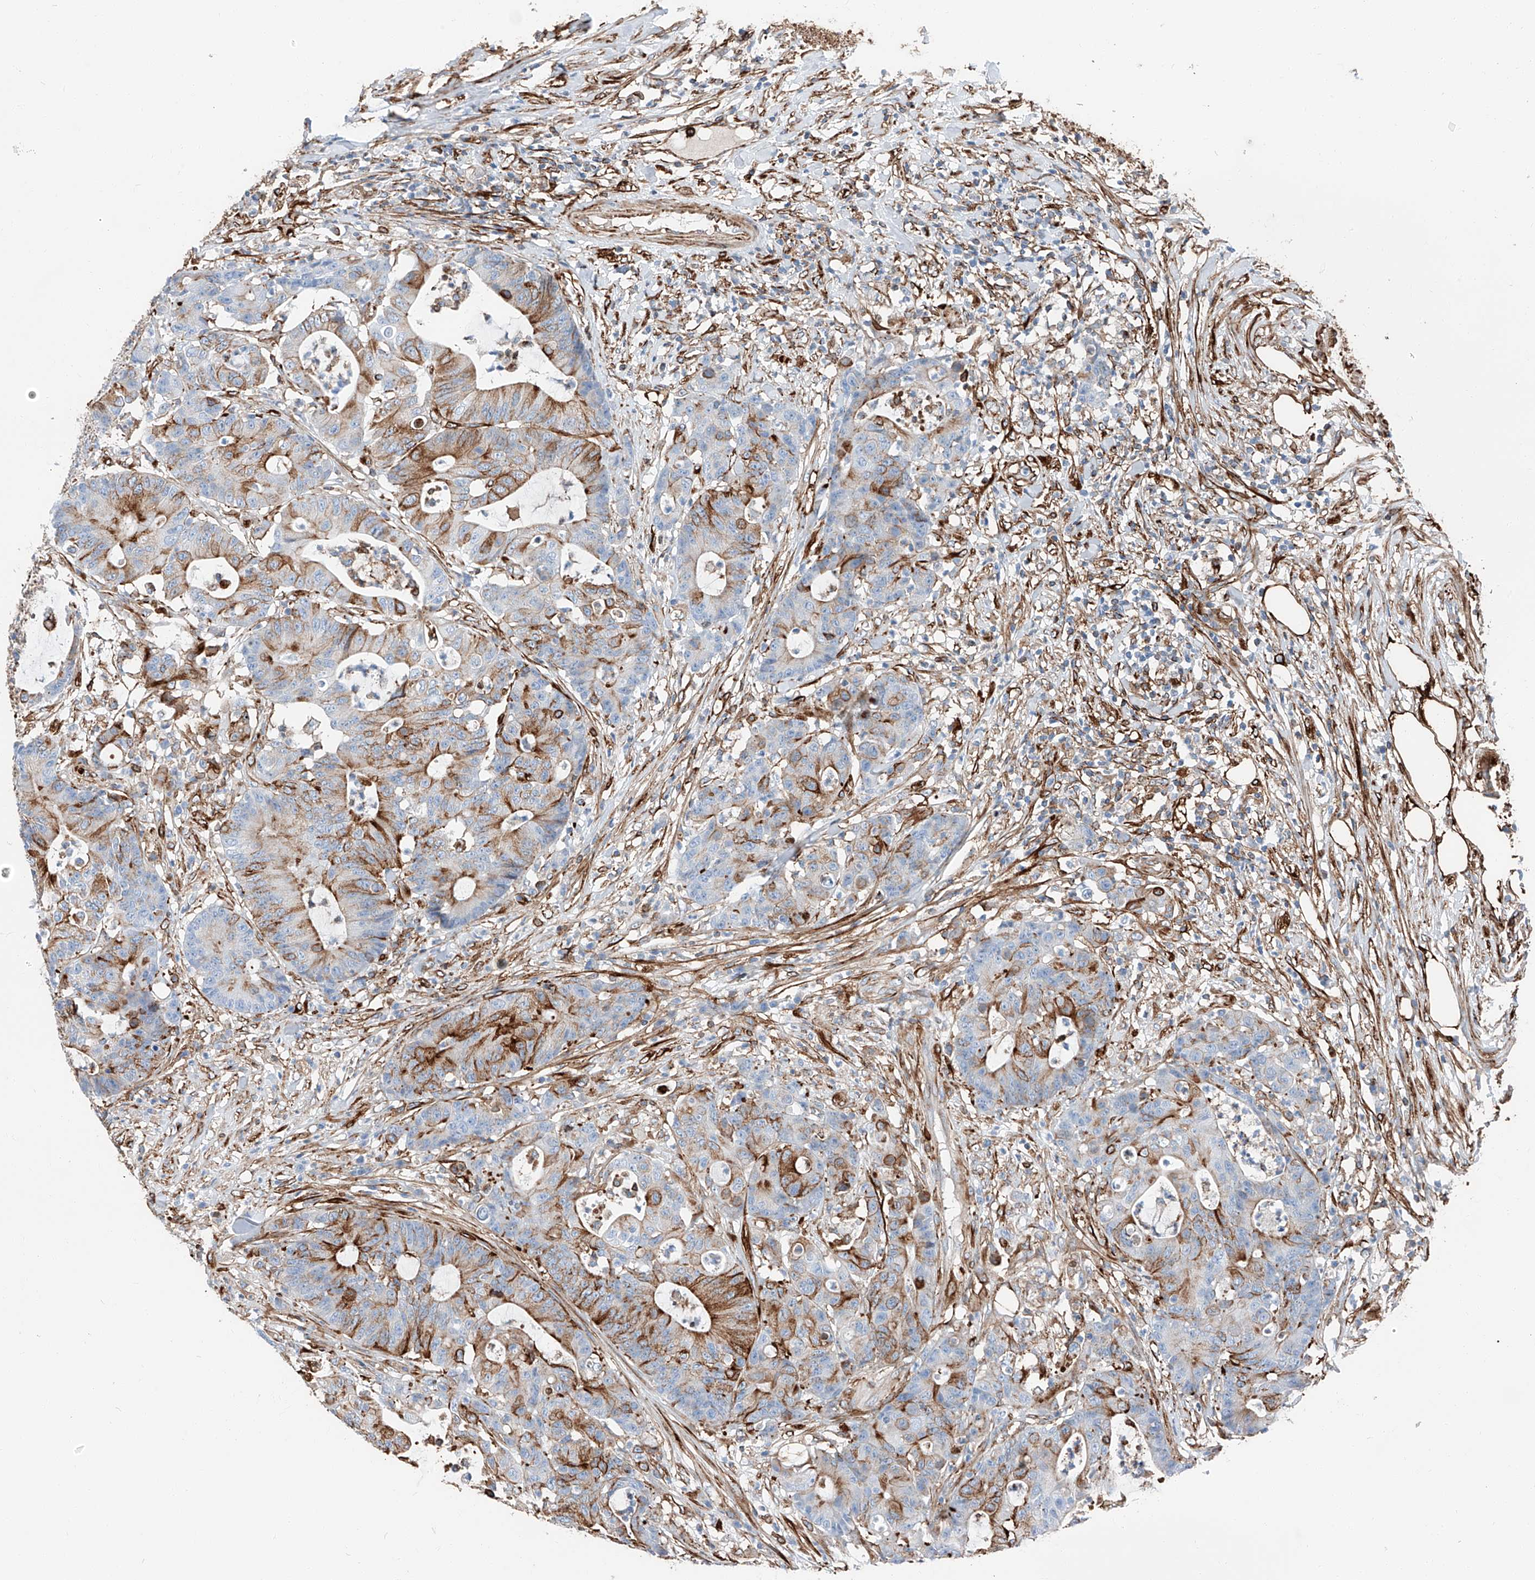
{"staining": {"intensity": "strong", "quantity": "<25%", "location": "cytoplasmic/membranous"}, "tissue": "colorectal cancer", "cell_type": "Tumor cells", "image_type": "cancer", "snomed": [{"axis": "morphology", "description": "Adenocarcinoma, NOS"}, {"axis": "topography", "description": "Colon"}], "caption": "Immunohistochemistry (IHC) of colorectal cancer (adenocarcinoma) demonstrates medium levels of strong cytoplasmic/membranous positivity in approximately <25% of tumor cells.", "gene": "ZNF804A", "patient": {"sex": "female", "age": 84}}